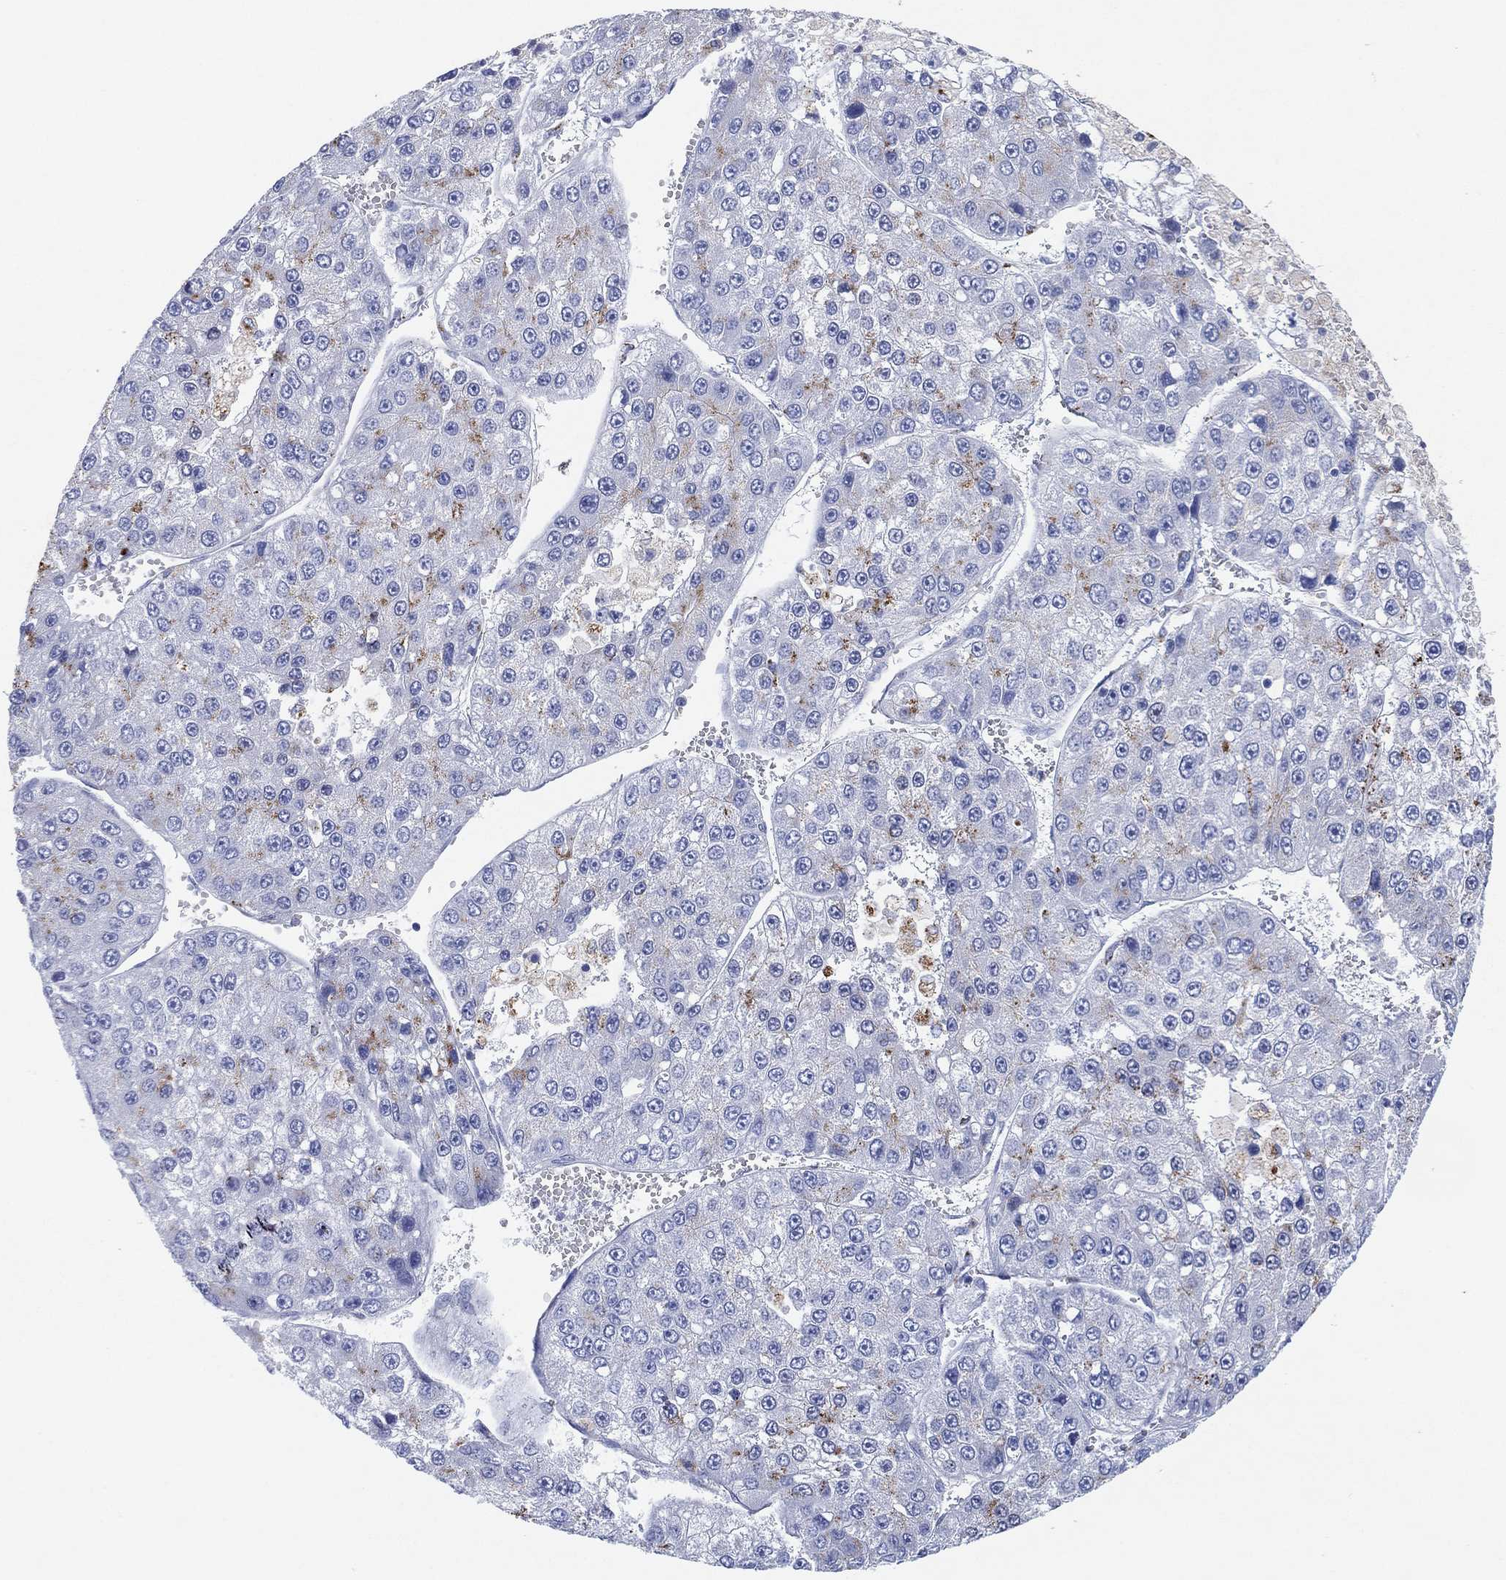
{"staining": {"intensity": "negative", "quantity": "none", "location": "none"}, "tissue": "liver cancer", "cell_type": "Tumor cells", "image_type": "cancer", "snomed": [{"axis": "morphology", "description": "Carcinoma, Hepatocellular, NOS"}, {"axis": "topography", "description": "Liver"}], "caption": "DAB immunohistochemical staining of liver cancer (hepatocellular carcinoma) reveals no significant positivity in tumor cells.", "gene": "GALNS", "patient": {"sex": "female", "age": 73}}